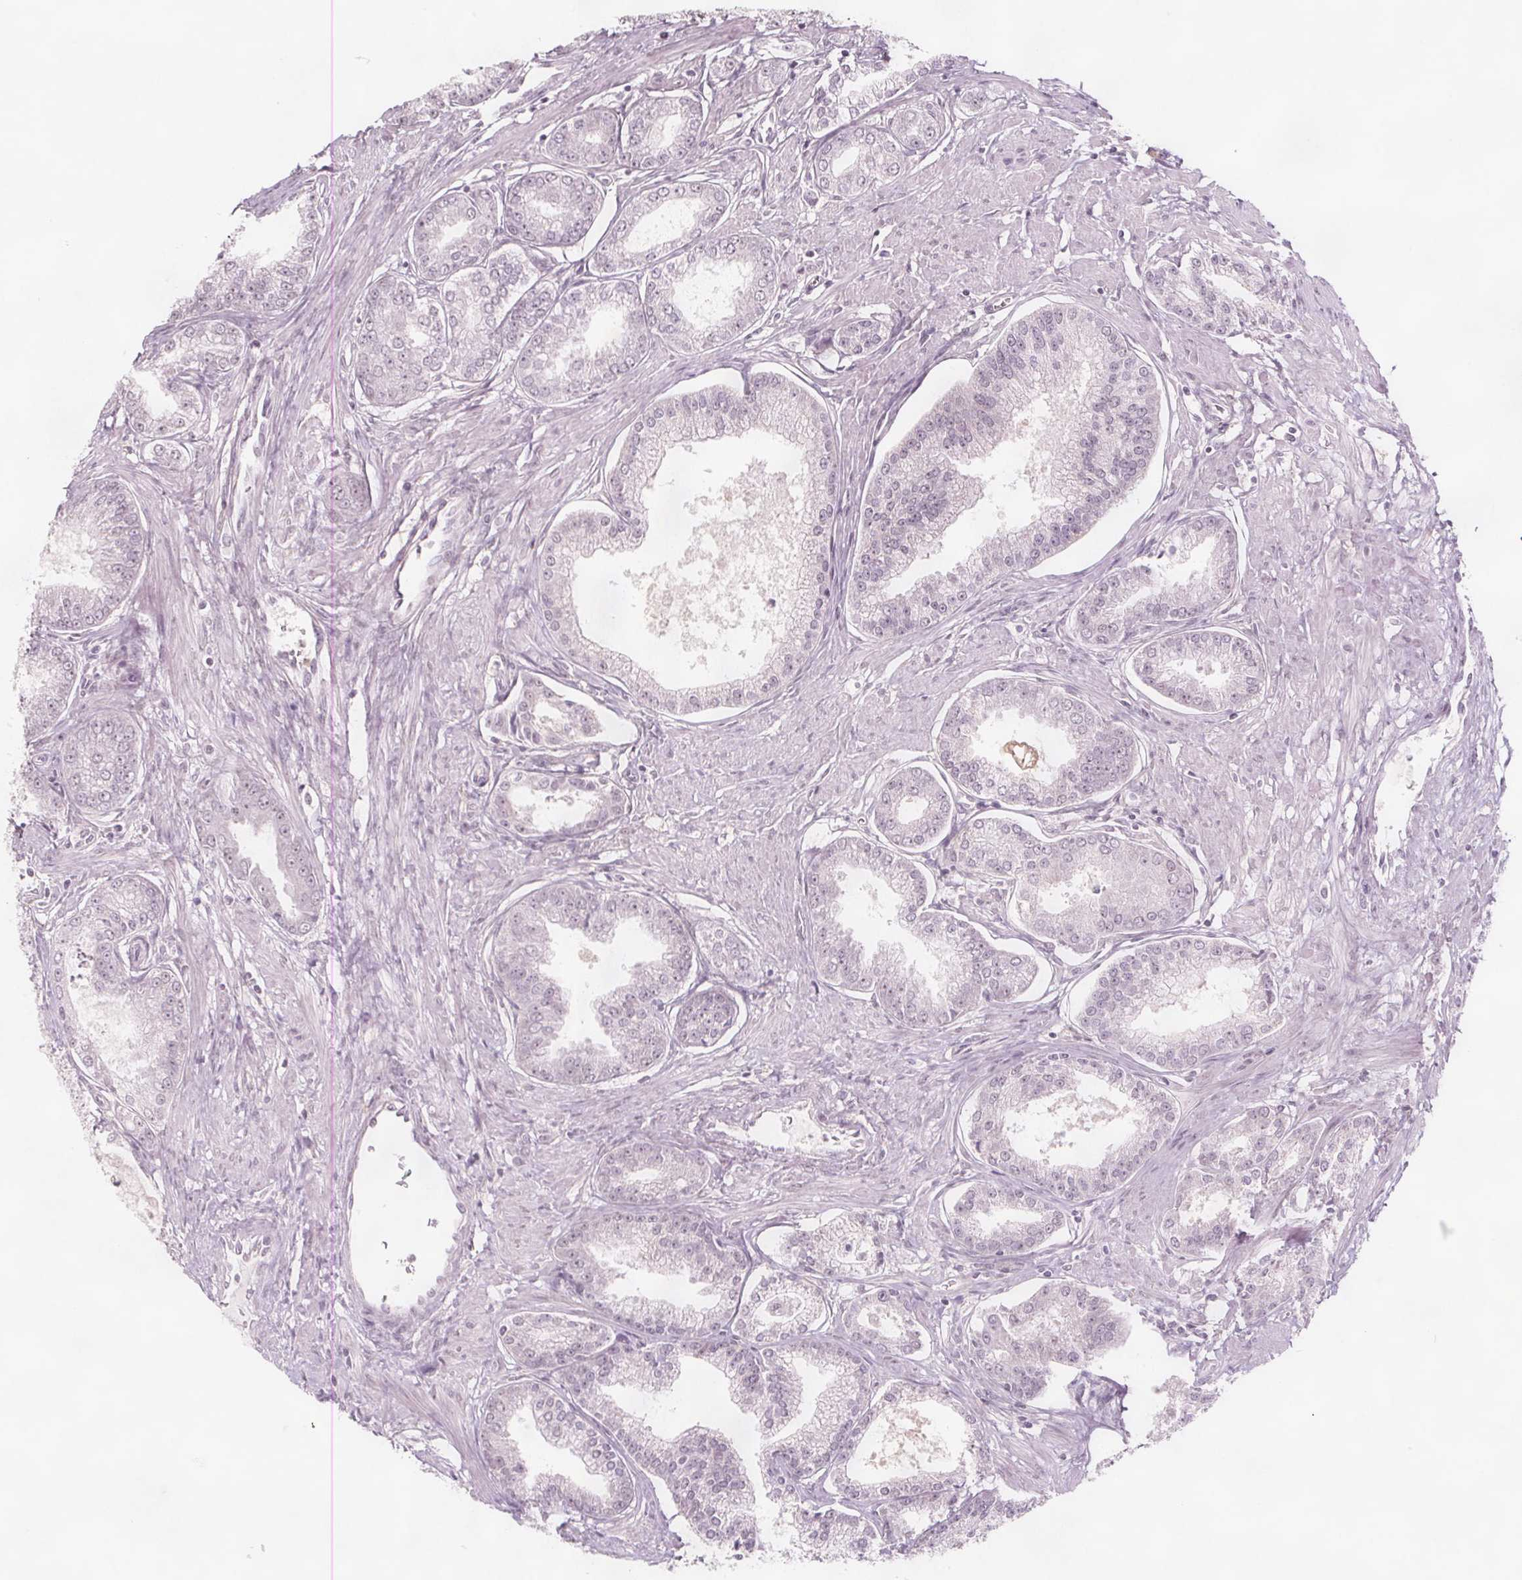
{"staining": {"intensity": "negative", "quantity": "none", "location": "none"}, "tissue": "prostate cancer", "cell_type": "Tumor cells", "image_type": "cancer", "snomed": [{"axis": "morphology", "description": "Adenocarcinoma, NOS"}, {"axis": "topography", "description": "Prostate"}], "caption": "This micrograph is of prostate cancer (adenocarcinoma) stained with immunohistochemistry to label a protein in brown with the nuclei are counter-stained blue. There is no positivity in tumor cells. The staining is performed using DAB brown chromogen with nuclei counter-stained in using hematoxylin.", "gene": "C1orf167", "patient": {"sex": "male", "age": 71}}